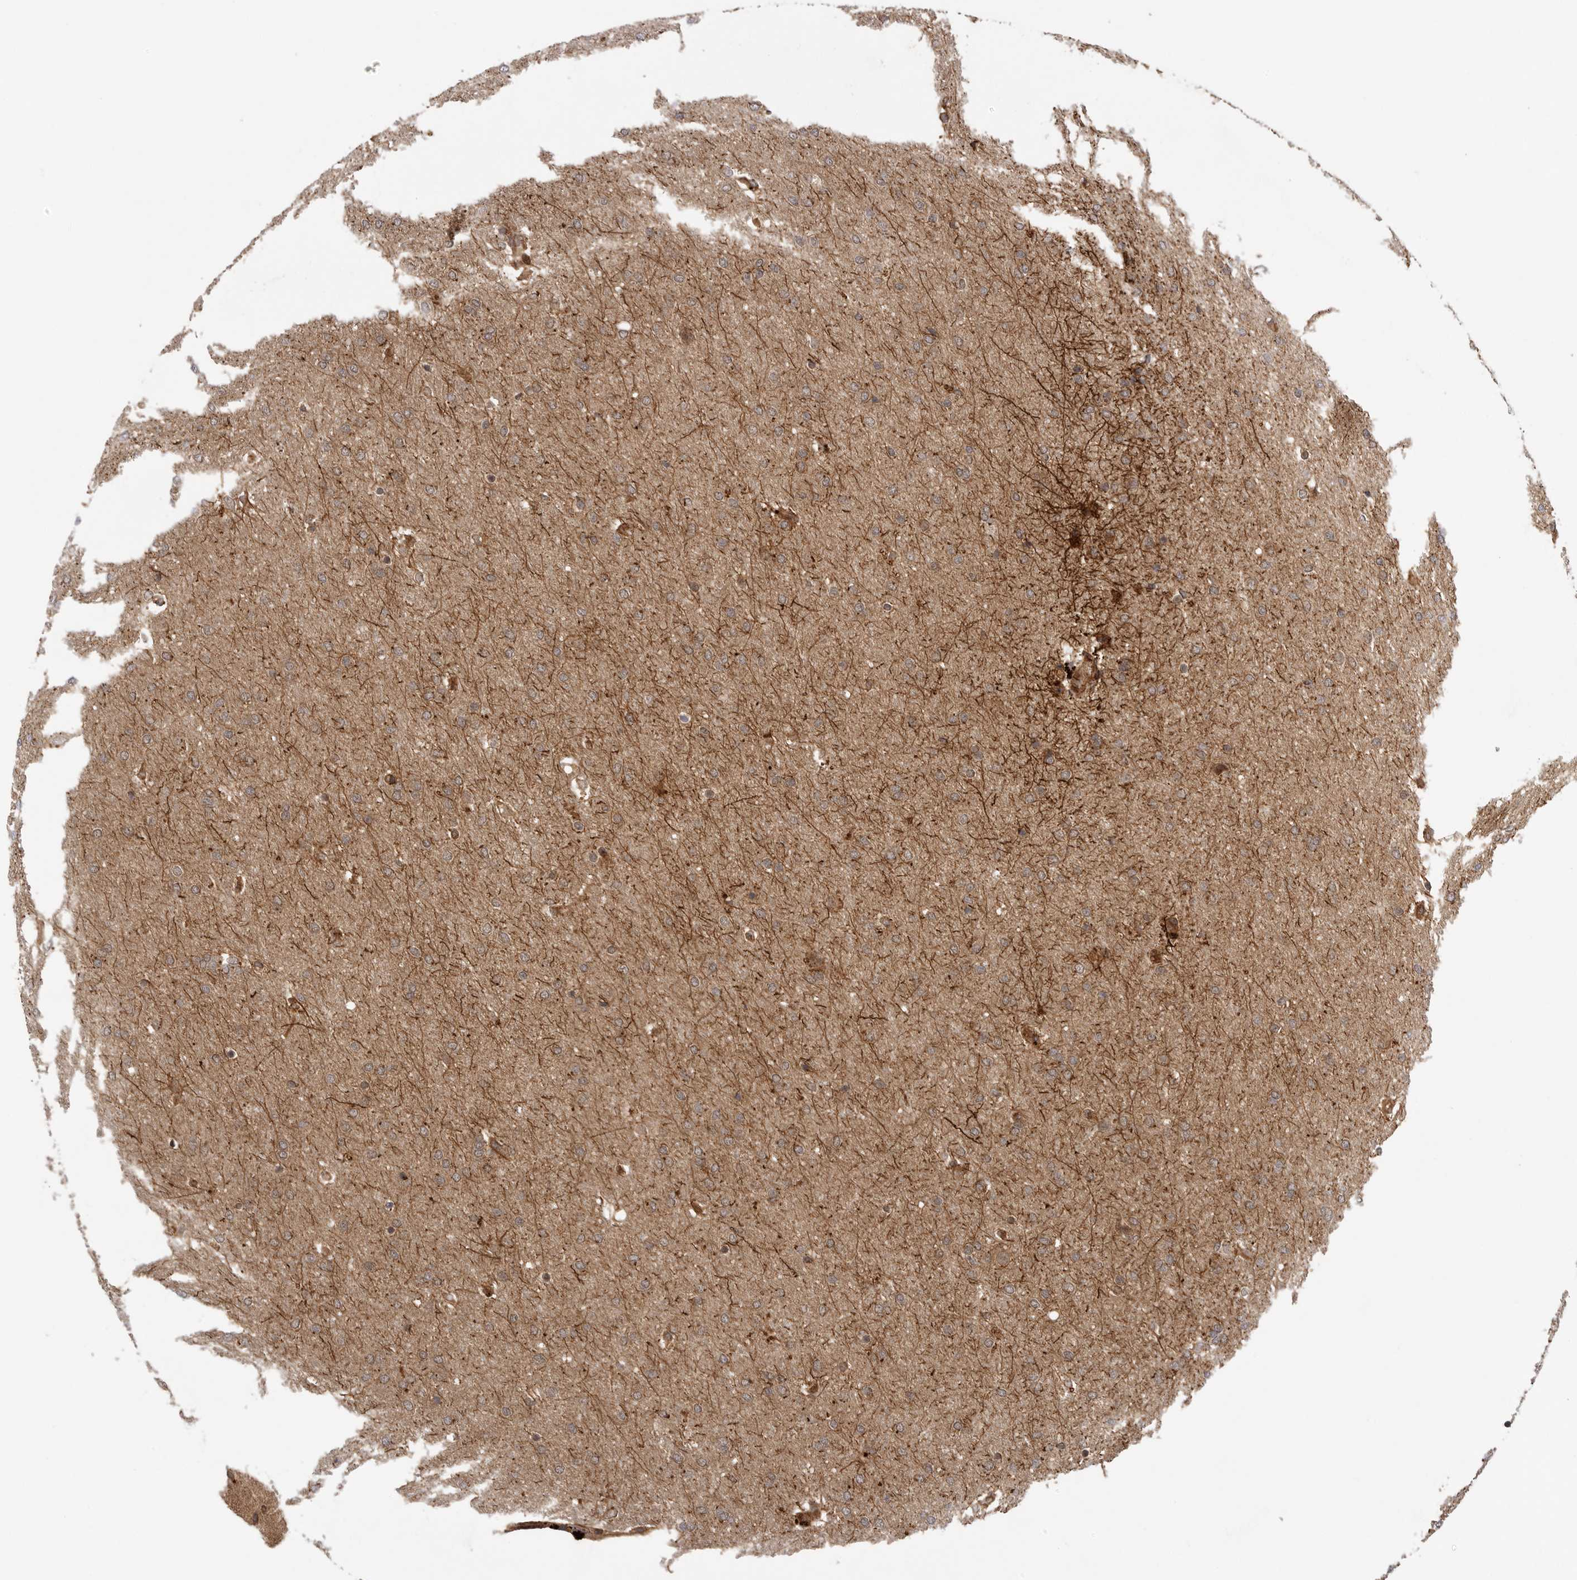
{"staining": {"intensity": "moderate", "quantity": ">75%", "location": "cytoplasmic/membranous"}, "tissue": "glioma", "cell_type": "Tumor cells", "image_type": "cancer", "snomed": [{"axis": "morphology", "description": "Glioma, malignant, Low grade"}, {"axis": "topography", "description": "Brain"}], "caption": "This is an image of IHC staining of malignant glioma (low-grade), which shows moderate staining in the cytoplasmic/membranous of tumor cells.", "gene": "PRDX4", "patient": {"sex": "female", "age": 37}}